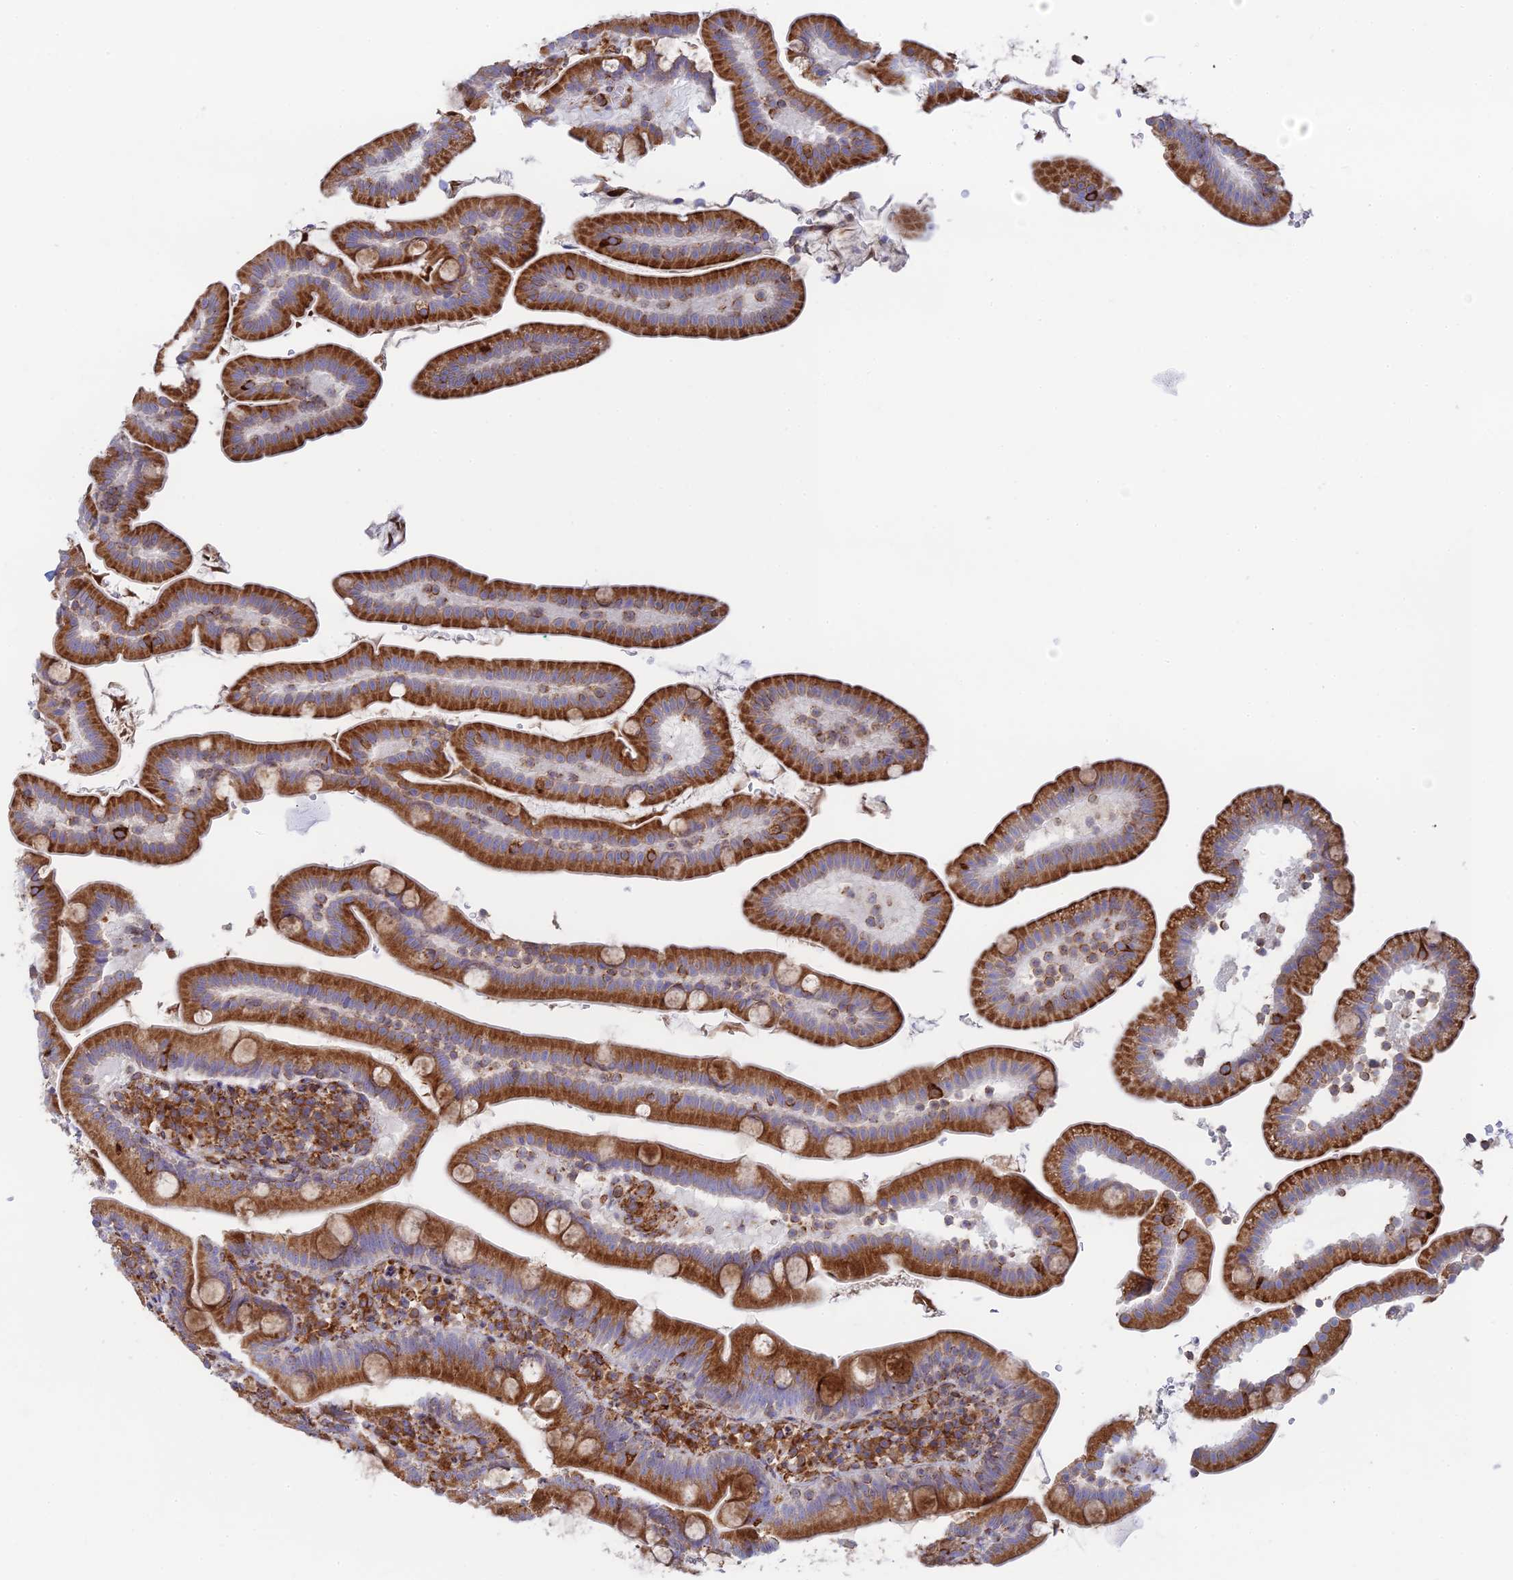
{"staining": {"intensity": "strong", "quantity": ">75%", "location": "cytoplasmic/membranous"}, "tissue": "duodenum", "cell_type": "Glandular cells", "image_type": "normal", "snomed": [{"axis": "morphology", "description": "Normal tissue, NOS"}, {"axis": "topography", "description": "Duodenum"}], "caption": "Strong cytoplasmic/membranous positivity for a protein is identified in approximately >75% of glandular cells of normal duodenum using IHC.", "gene": "CCDC69", "patient": {"sex": "female", "age": 67}}